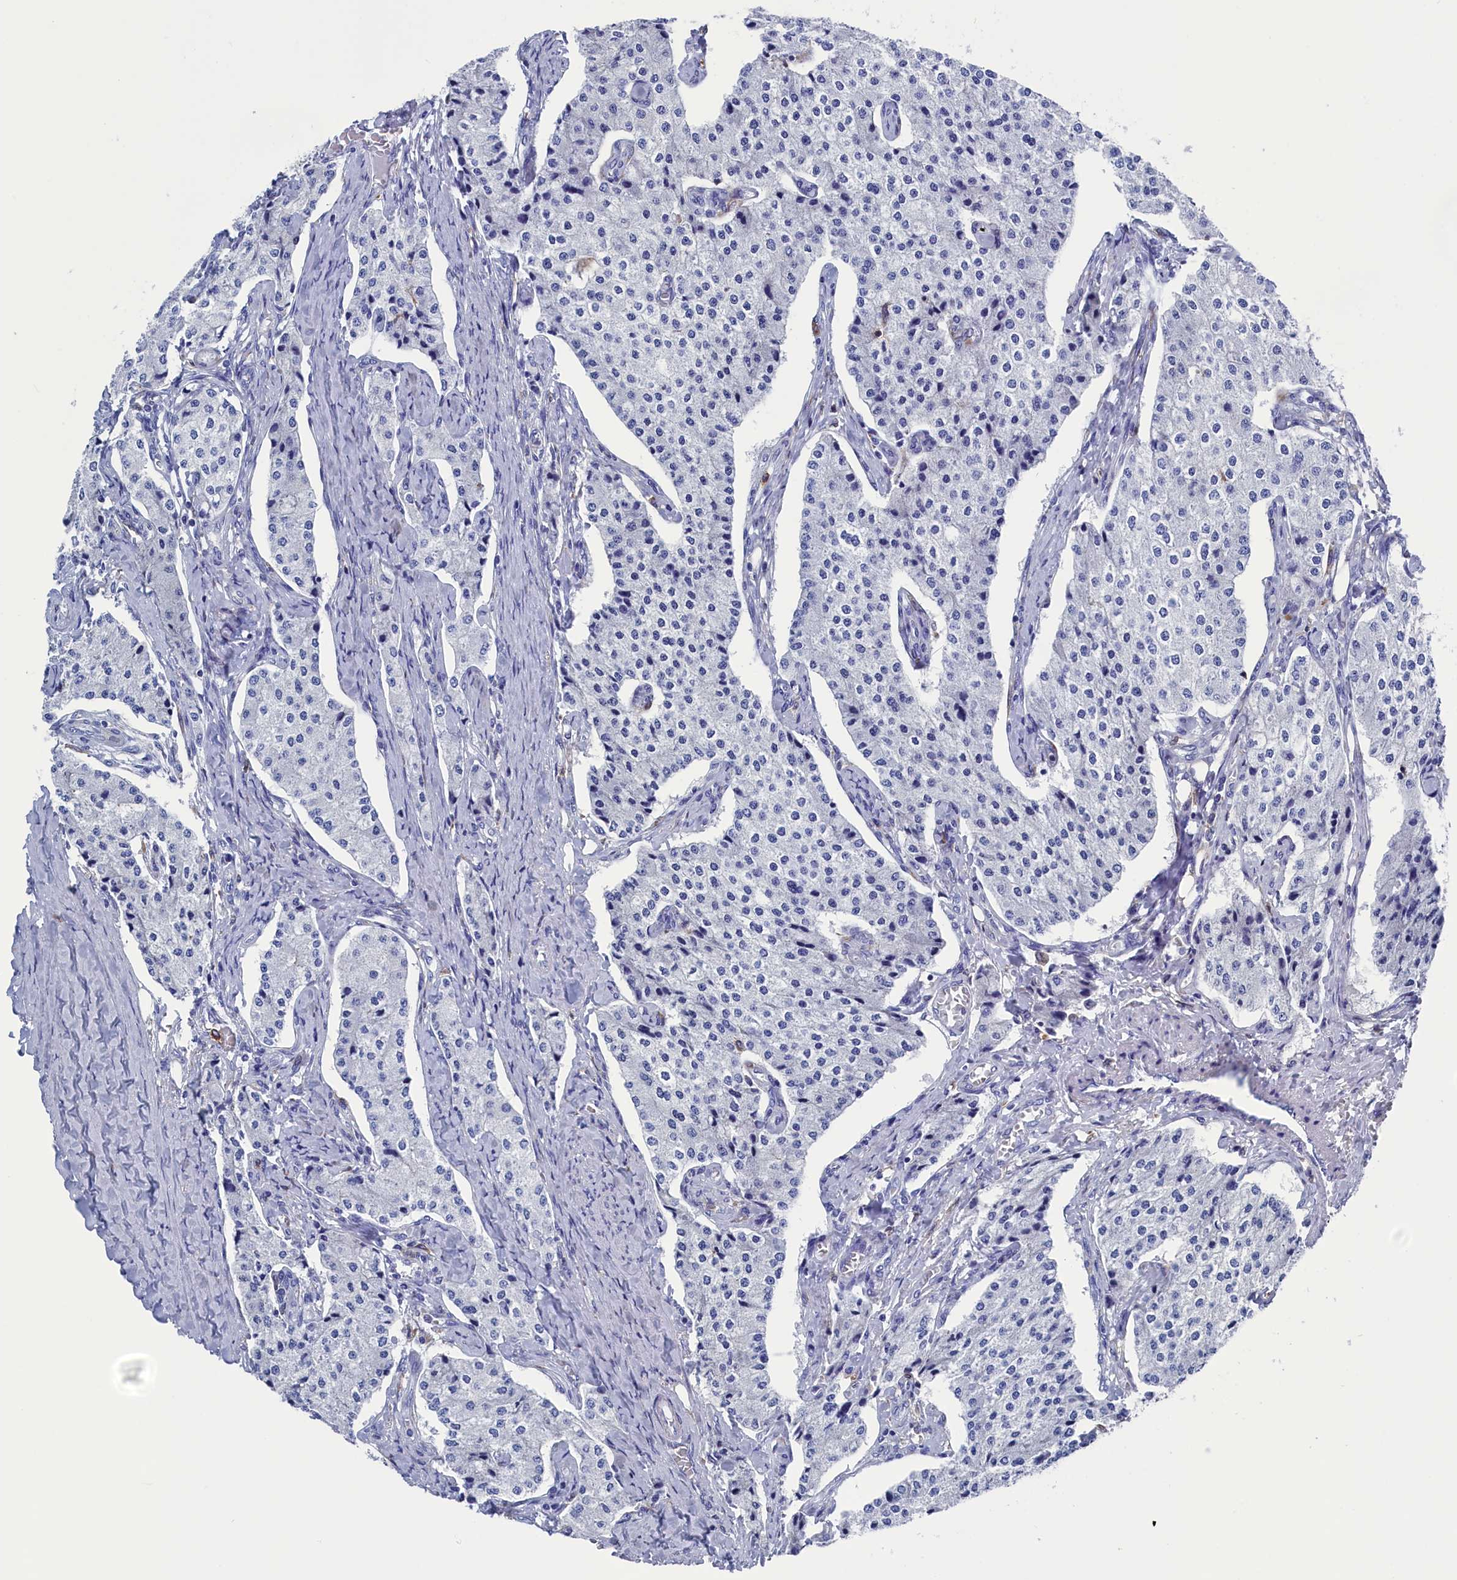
{"staining": {"intensity": "negative", "quantity": "none", "location": "none"}, "tissue": "carcinoid", "cell_type": "Tumor cells", "image_type": "cancer", "snomed": [{"axis": "morphology", "description": "Carcinoid, malignant, NOS"}, {"axis": "topography", "description": "Colon"}], "caption": "A high-resolution photomicrograph shows IHC staining of carcinoid, which shows no significant positivity in tumor cells.", "gene": "TYROBP", "patient": {"sex": "female", "age": 52}}